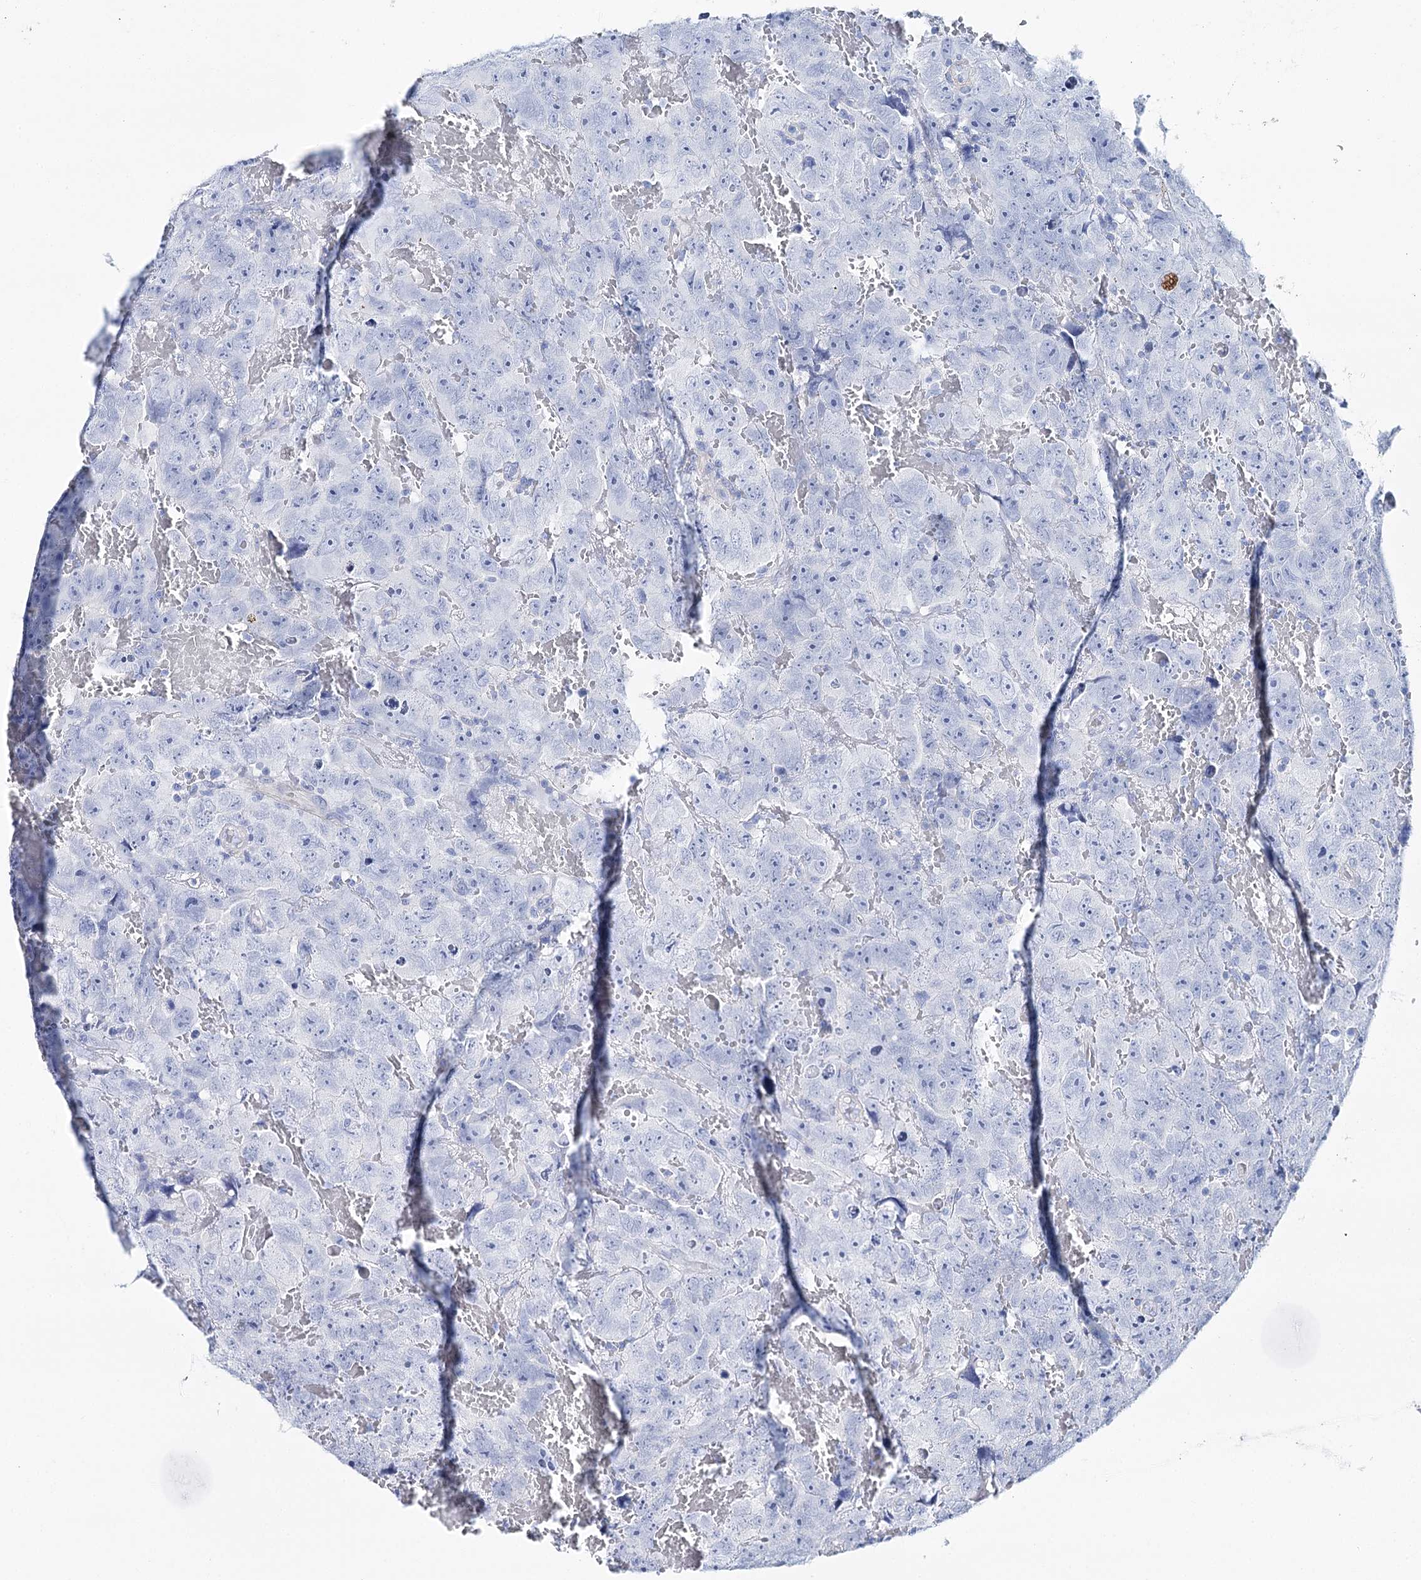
{"staining": {"intensity": "negative", "quantity": "none", "location": "none"}, "tissue": "testis cancer", "cell_type": "Tumor cells", "image_type": "cancer", "snomed": [{"axis": "morphology", "description": "Carcinoma, Embryonal, NOS"}, {"axis": "topography", "description": "Testis"}], "caption": "DAB (3,3'-diaminobenzidine) immunohistochemical staining of testis cancer reveals no significant expression in tumor cells.", "gene": "CSN3", "patient": {"sex": "male", "age": 45}}